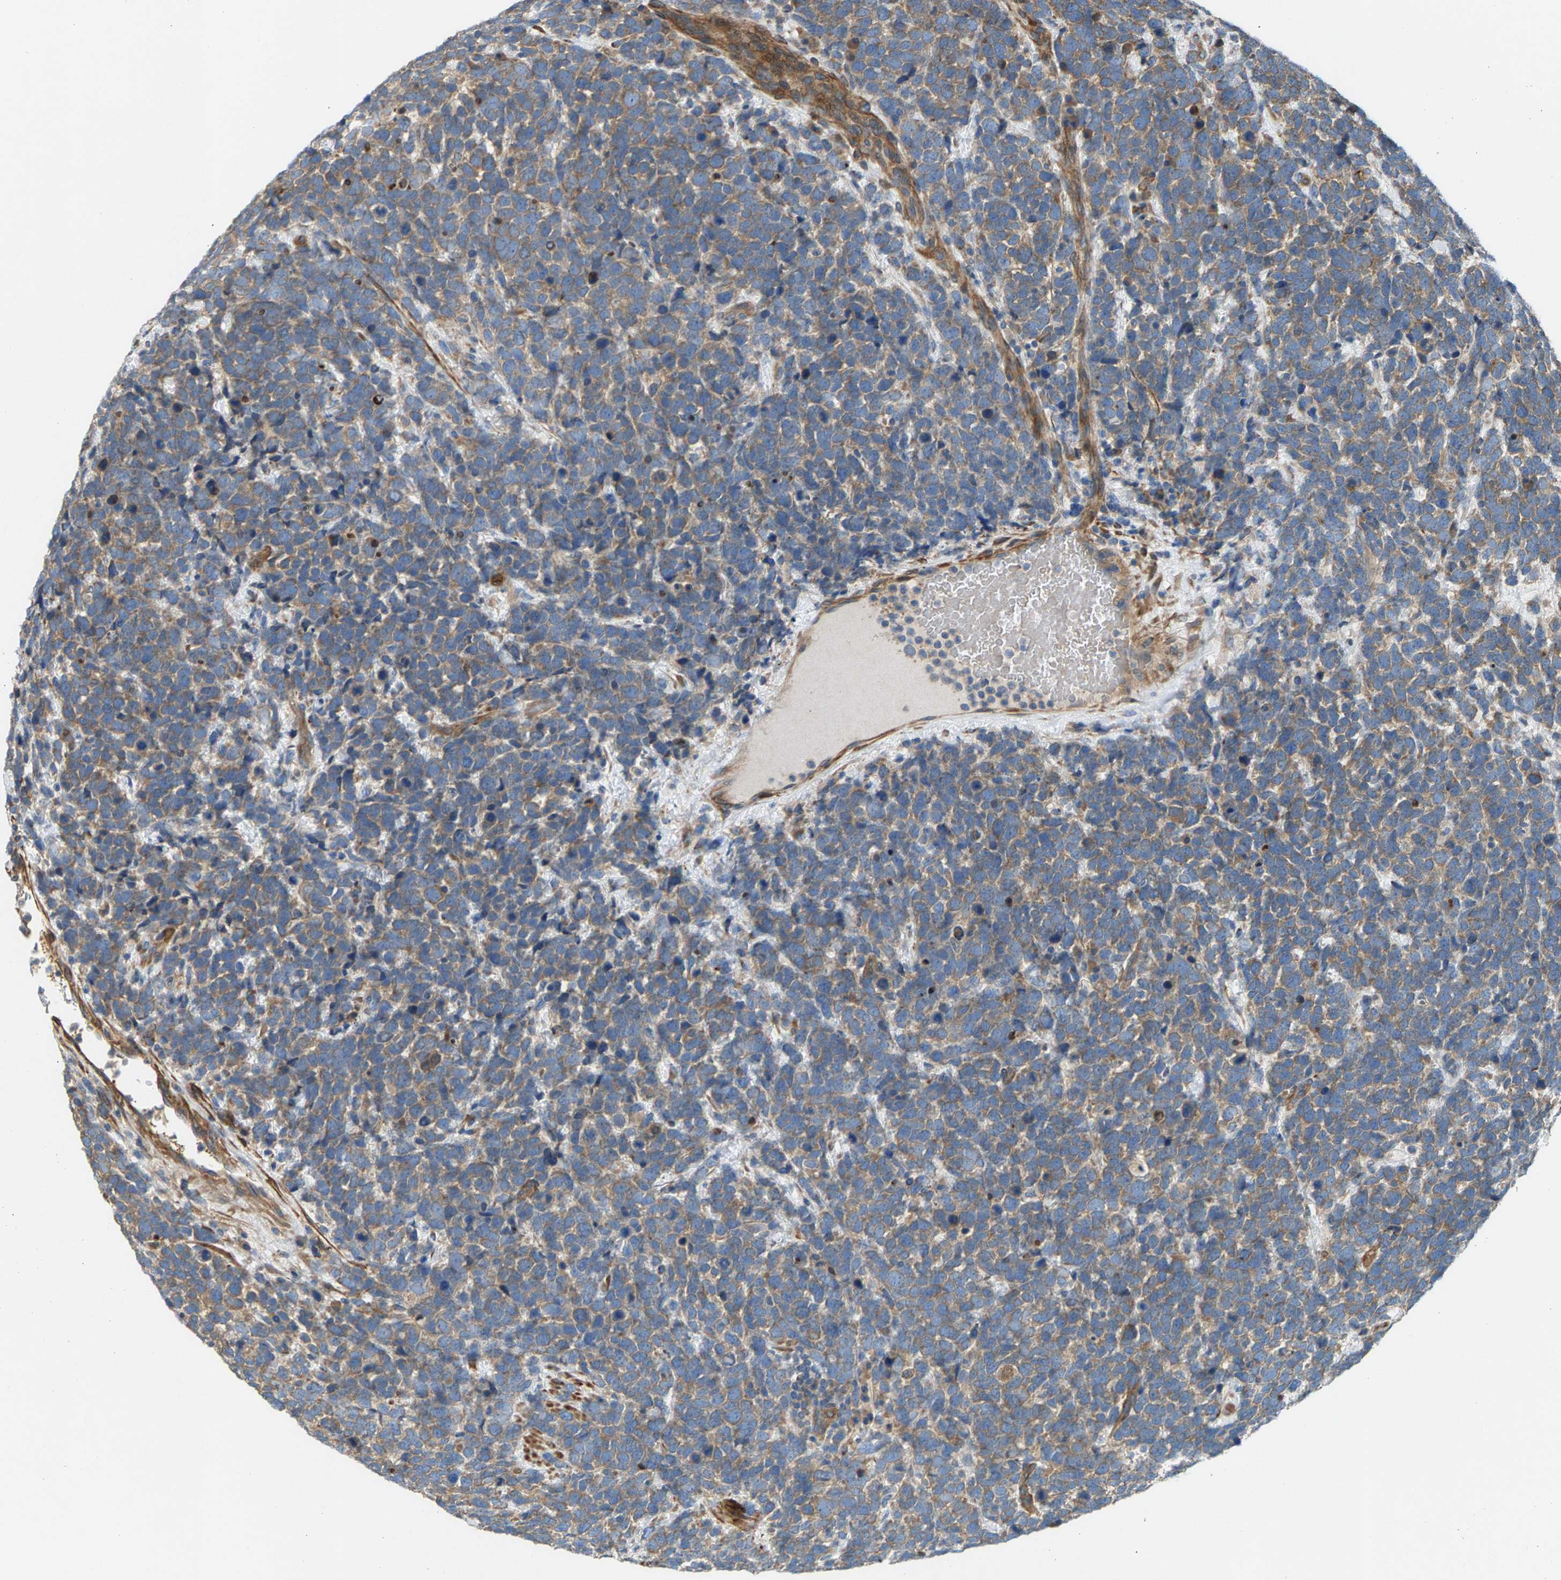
{"staining": {"intensity": "moderate", "quantity": ">75%", "location": "cytoplasmic/membranous"}, "tissue": "urothelial cancer", "cell_type": "Tumor cells", "image_type": "cancer", "snomed": [{"axis": "morphology", "description": "Urothelial carcinoma, High grade"}, {"axis": "topography", "description": "Urinary bladder"}], "caption": "Brown immunohistochemical staining in human high-grade urothelial carcinoma demonstrates moderate cytoplasmic/membranous staining in approximately >75% of tumor cells.", "gene": "PDCL", "patient": {"sex": "female", "age": 82}}